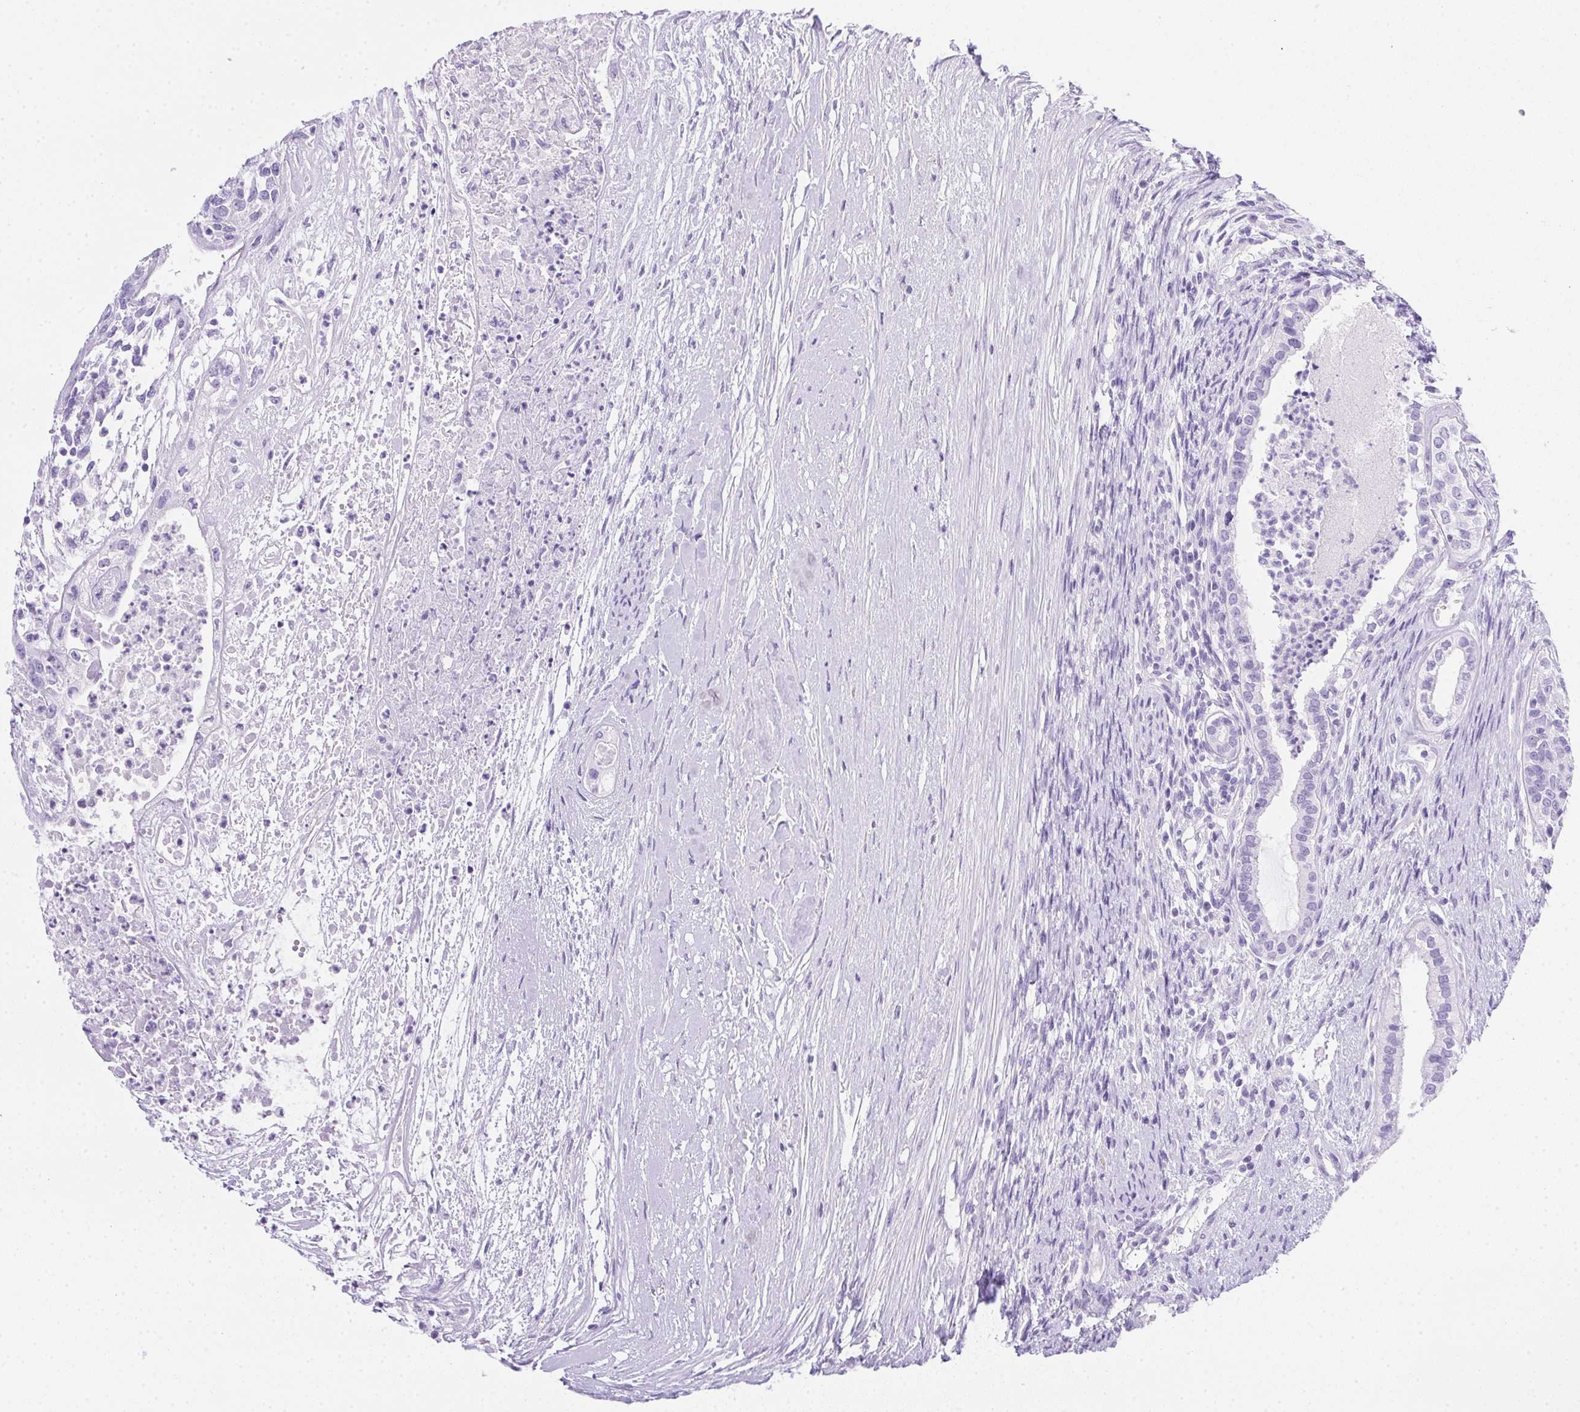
{"staining": {"intensity": "negative", "quantity": "none", "location": "none"}, "tissue": "testis cancer", "cell_type": "Tumor cells", "image_type": "cancer", "snomed": [{"axis": "morphology", "description": "Carcinoma, Embryonal, NOS"}, {"axis": "topography", "description": "Testis"}], "caption": "IHC photomicrograph of neoplastic tissue: testis embryonal carcinoma stained with DAB (3,3'-diaminobenzidine) displays no significant protein staining in tumor cells.", "gene": "SPACA5B", "patient": {"sex": "male", "age": 37}}